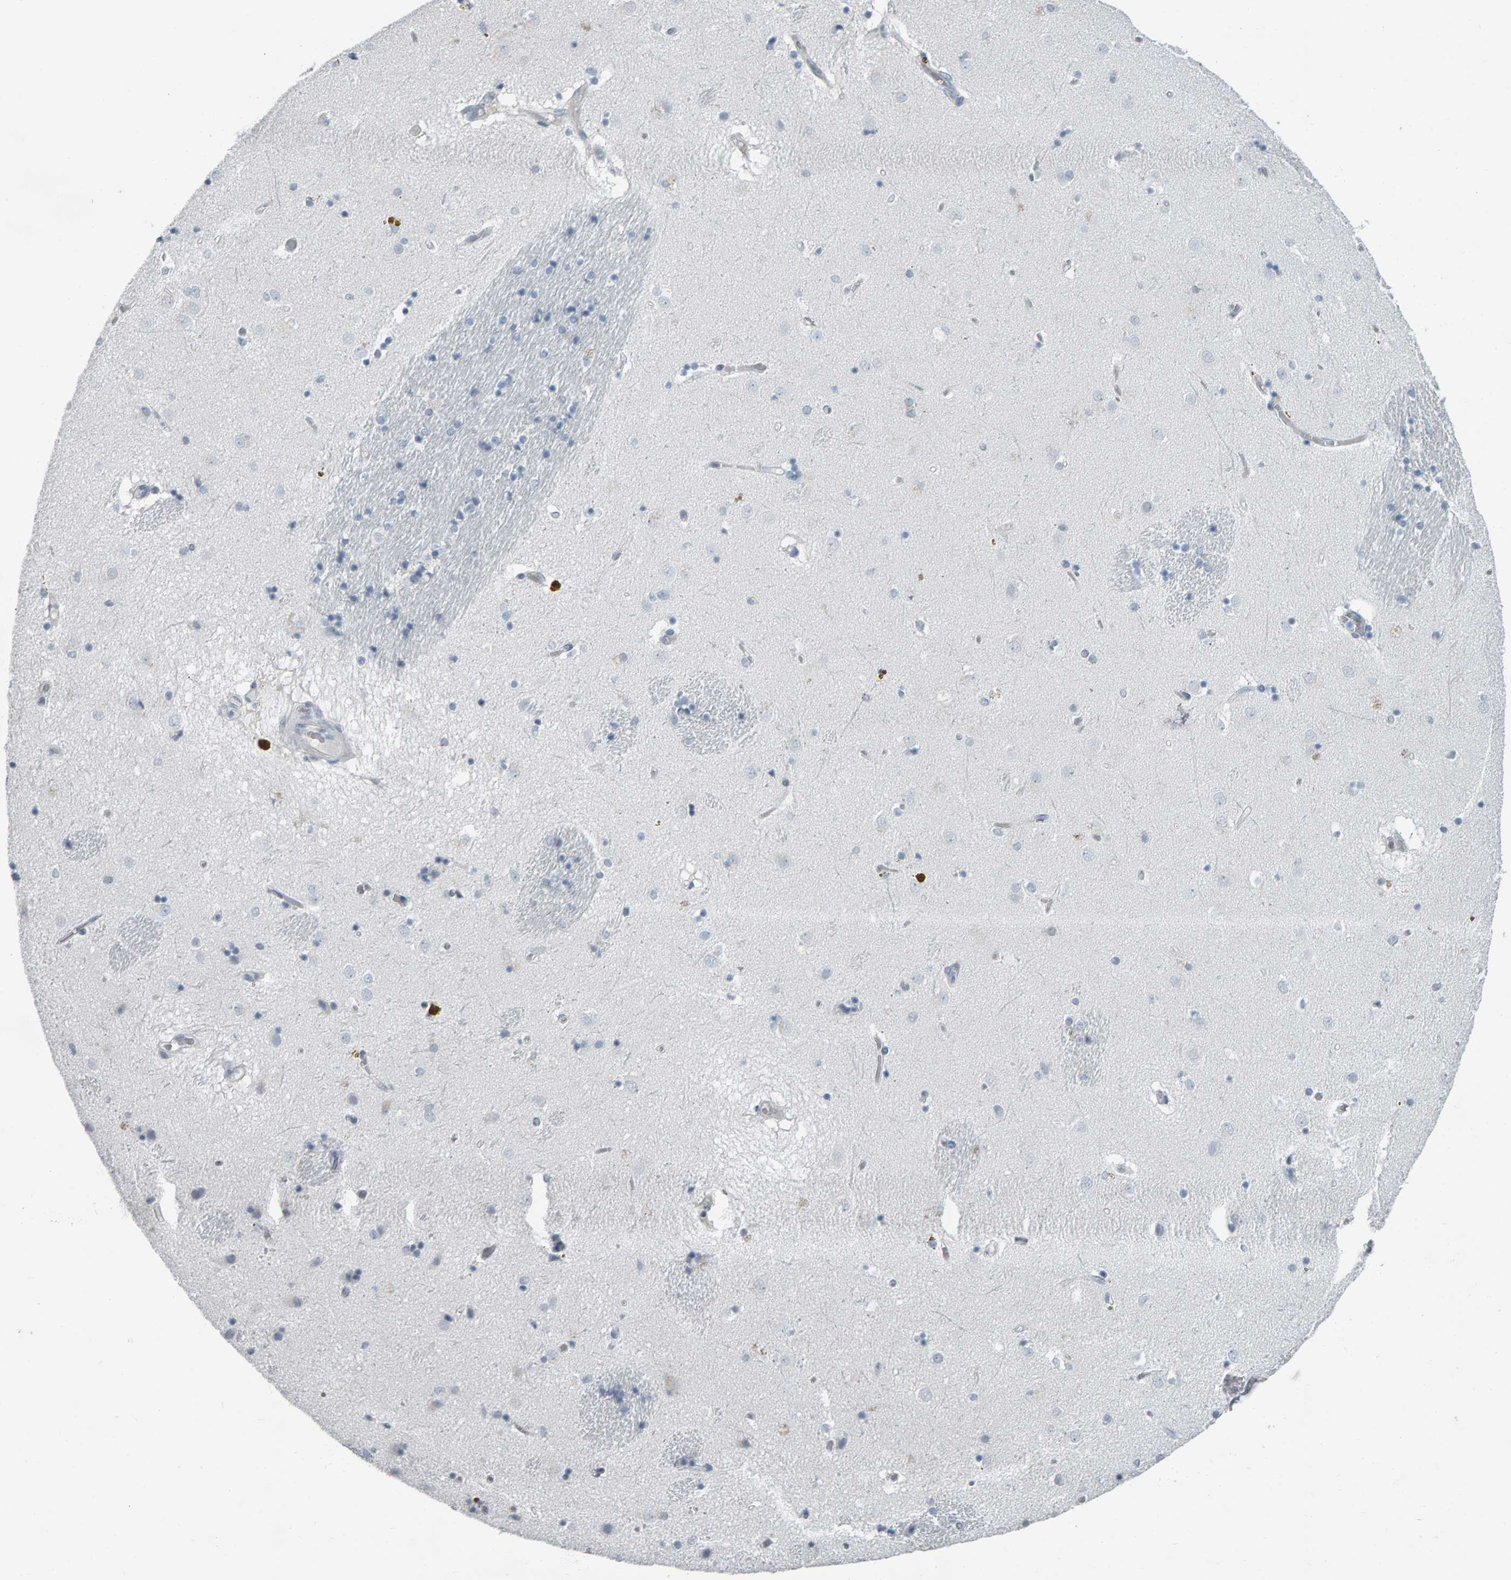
{"staining": {"intensity": "negative", "quantity": "none", "location": "none"}, "tissue": "caudate", "cell_type": "Glial cells", "image_type": "normal", "snomed": [{"axis": "morphology", "description": "Normal tissue, NOS"}, {"axis": "topography", "description": "Lateral ventricle wall"}], "caption": "A high-resolution micrograph shows immunohistochemistry staining of normal caudate, which displays no significant positivity in glial cells.", "gene": "PYY", "patient": {"sex": "male", "age": 70}}